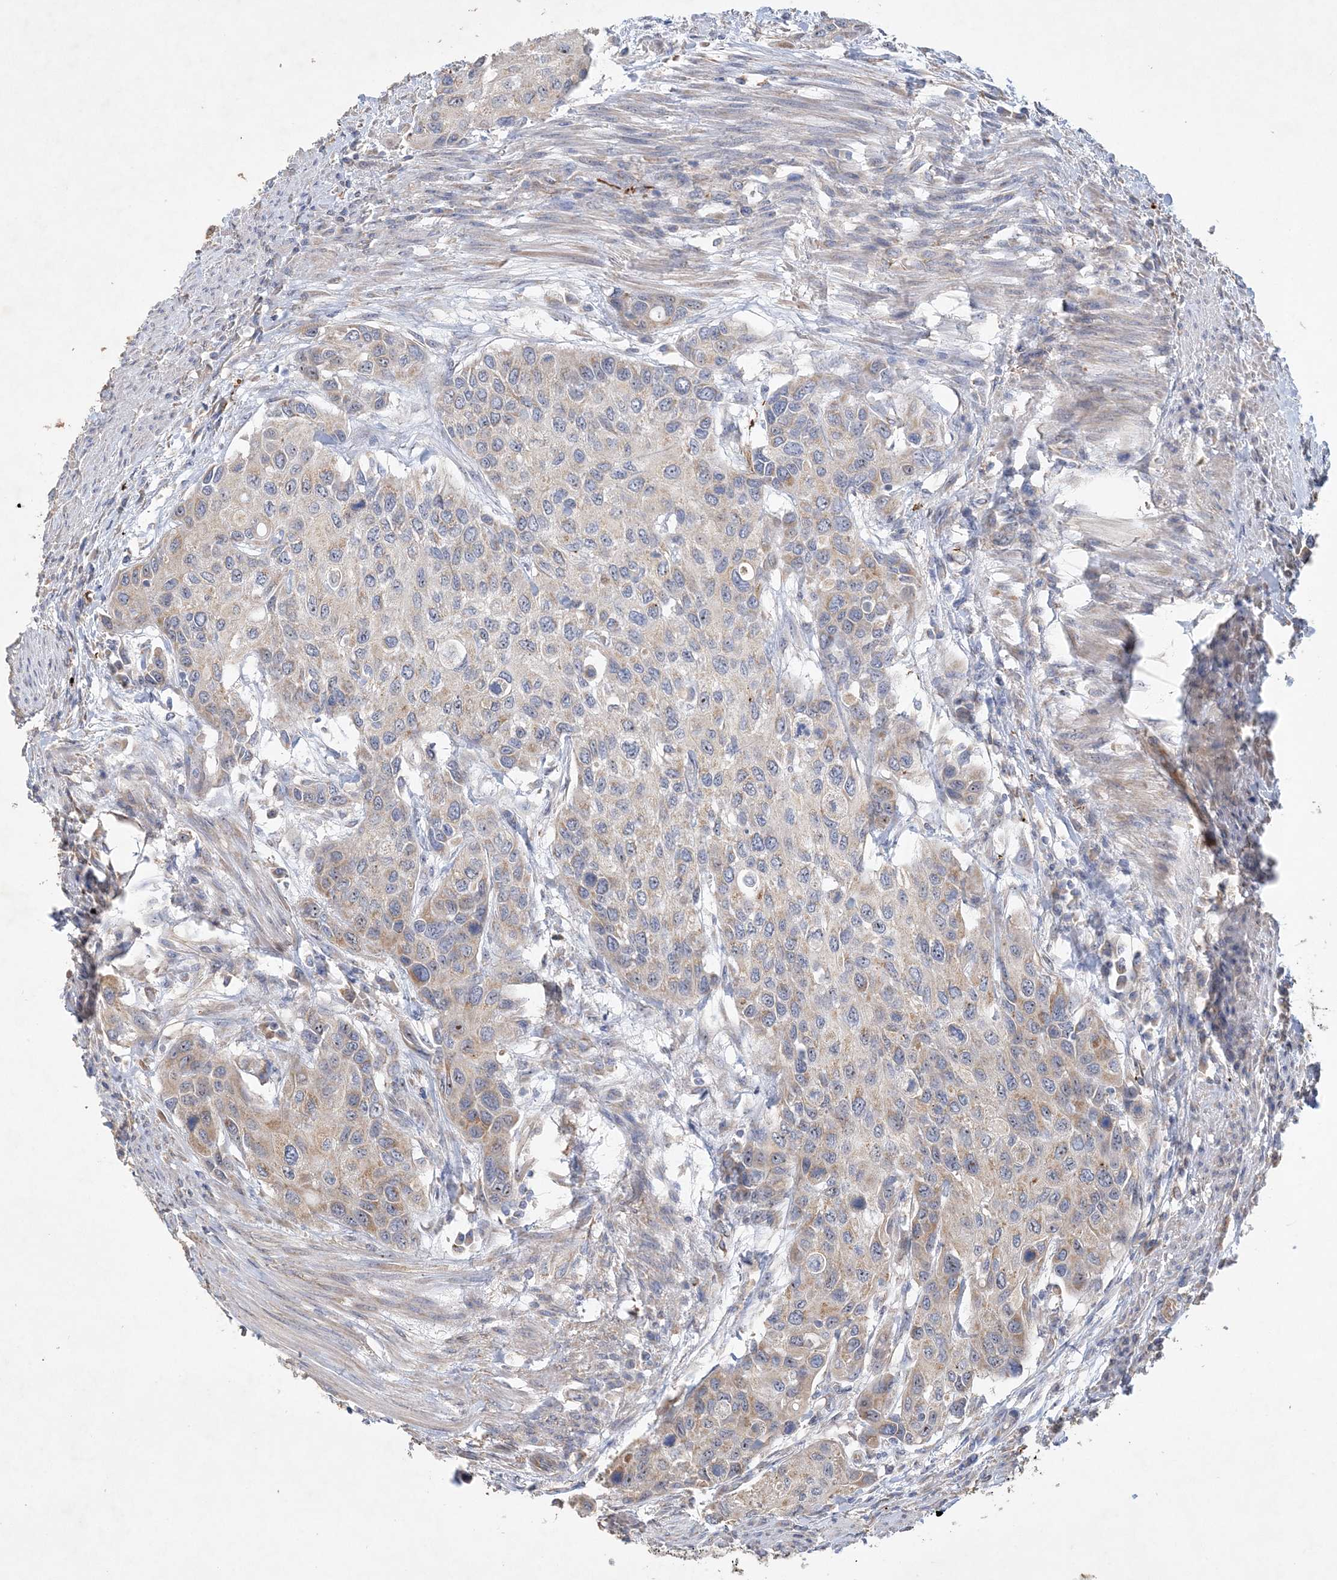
{"staining": {"intensity": "weak", "quantity": "<25%", "location": "cytoplasmic/membranous"}, "tissue": "urothelial cancer", "cell_type": "Tumor cells", "image_type": "cancer", "snomed": [{"axis": "morphology", "description": "Normal tissue, NOS"}, {"axis": "morphology", "description": "Urothelial carcinoma, High grade"}, {"axis": "topography", "description": "Vascular tissue"}, {"axis": "topography", "description": "Urinary bladder"}], "caption": "Urothelial cancer was stained to show a protein in brown. There is no significant staining in tumor cells.", "gene": "FEZ2", "patient": {"sex": "female", "age": 56}}